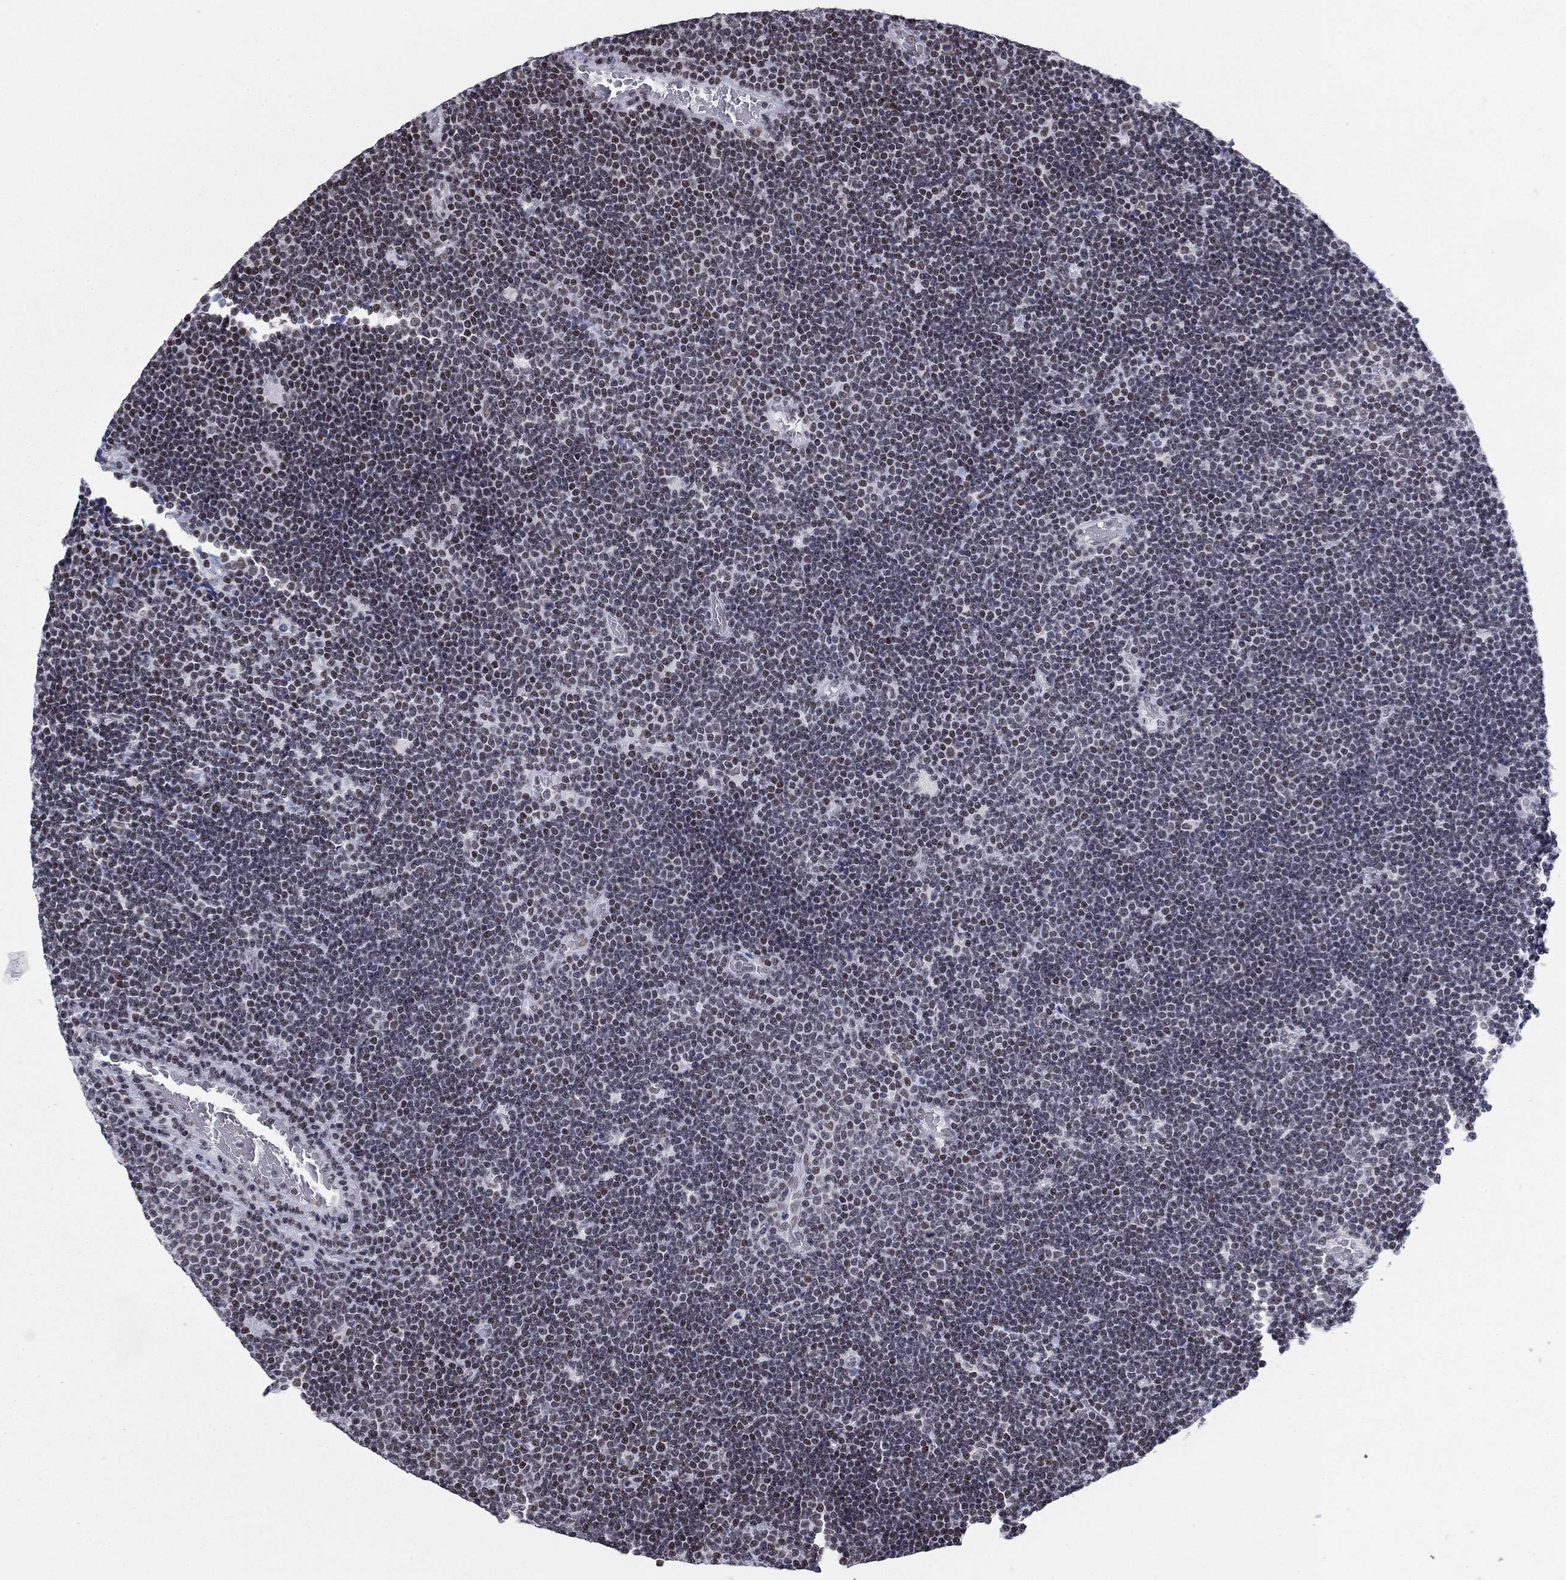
{"staining": {"intensity": "weak", "quantity": "25%-75%", "location": "nuclear"}, "tissue": "lymphoma", "cell_type": "Tumor cells", "image_type": "cancer", "snomed": [{"axis": "morphology", "description": "Malignant lymphoma, non-Hodgkin's type, Low grade"}, {"axis": "topography", "description": "Brain"}], "caption": "Low-grade malignant lymphoma, non-Hodgkin's type was stained to show a protein in brown. There is low levels of weak nuclear expression in about 25%-75% of tumor cells.", "gene": "NPAS3", "patient": {"sex": "female", "age": 66}}